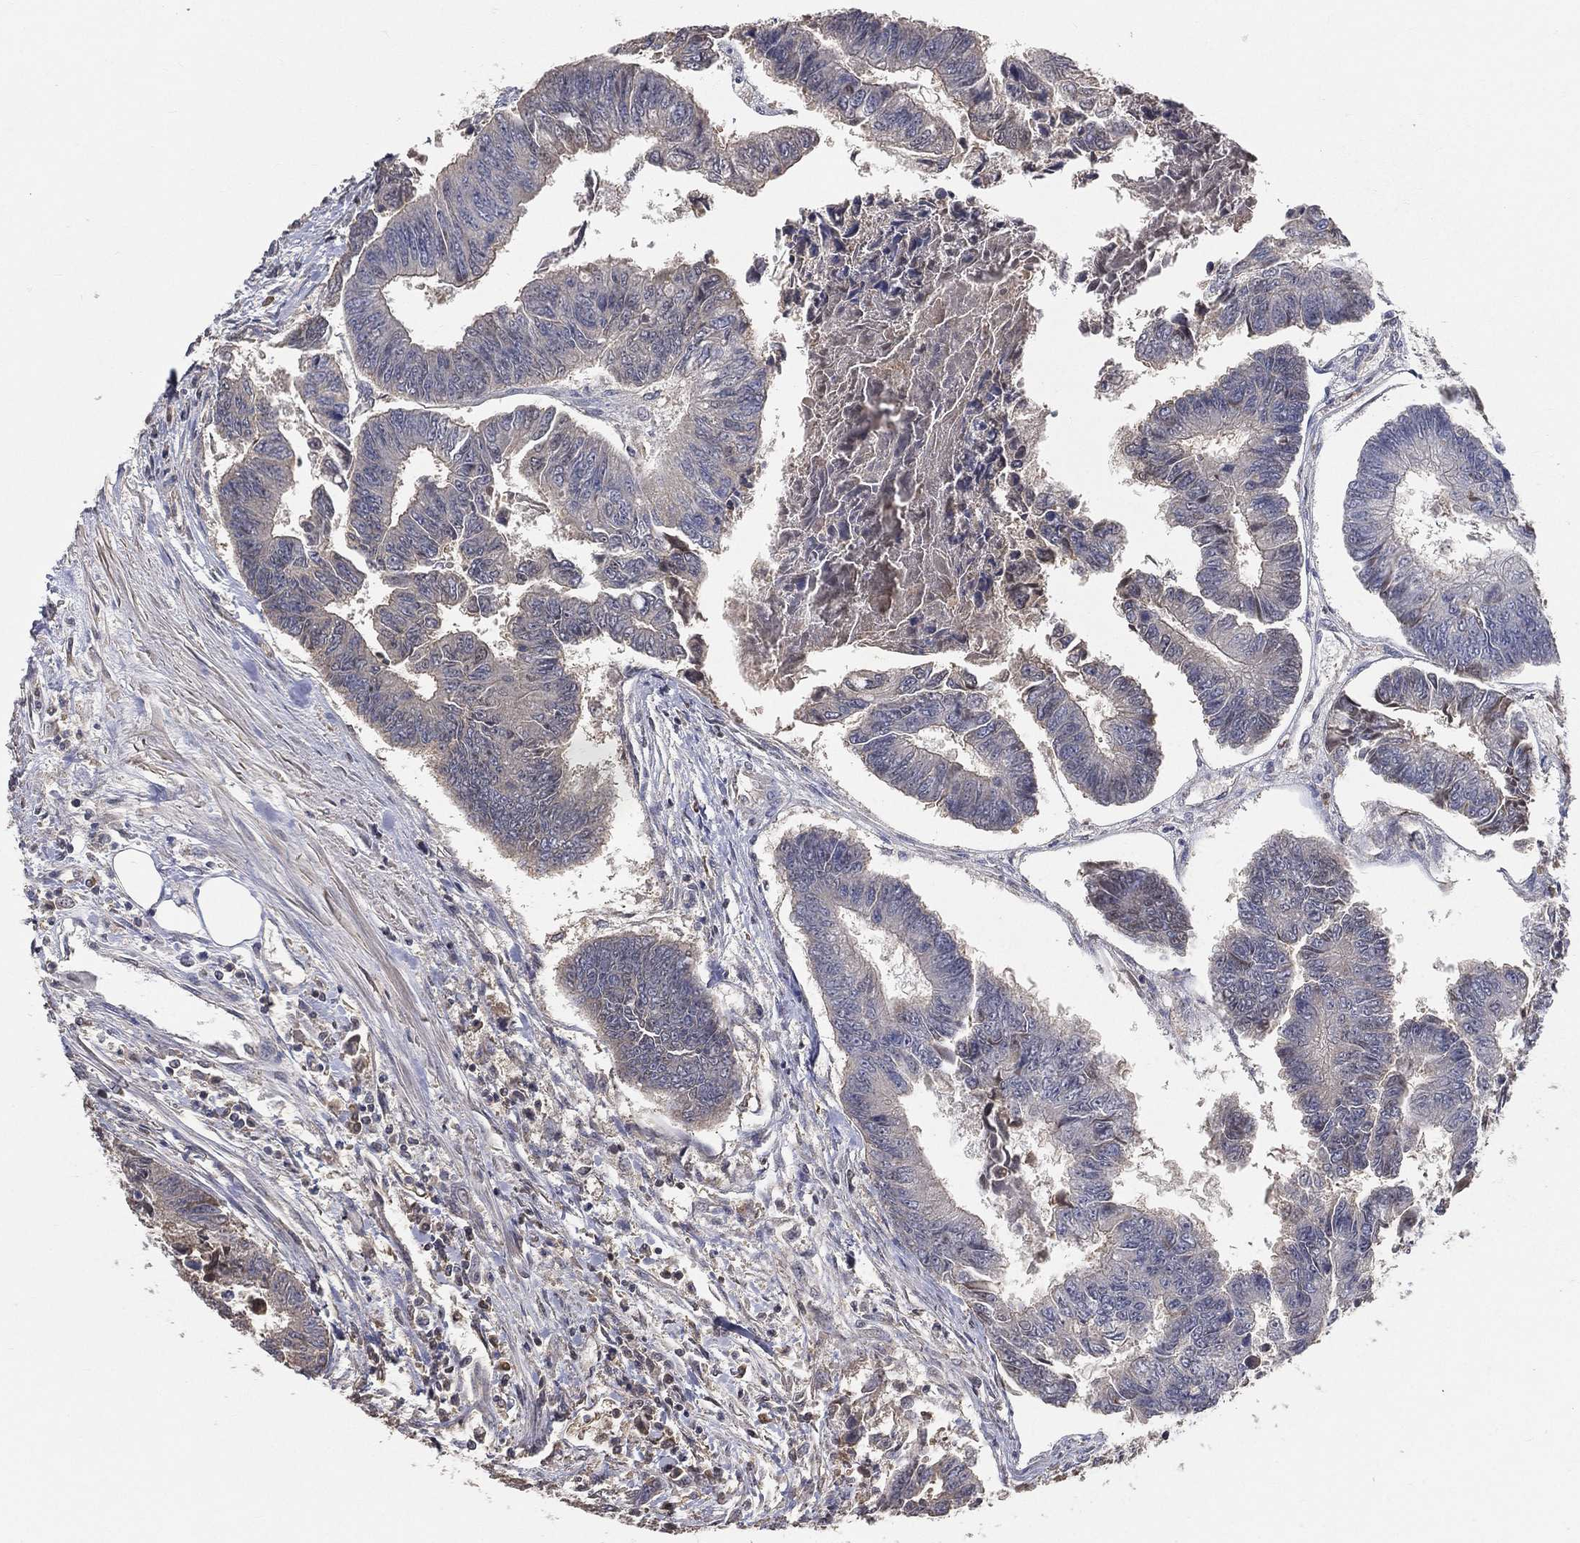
{"staining": {"intensity": "negative", "quantity": "none", "location": "none"}, "tissue": "colorectal cancer", "cell_type": "Tumor cells", "image_type": "cancer", "snomed": [{"axis": "morphology", "description": "Adenocarcinoma, NOS"}, {"axis": "topography", "description": "Colon"}], "caption": "An image of human colorectal adenocarcinoma is negative for staining in tumor cells. The staining is performed using DAB brown chromogen with nuclei counter-stained in using hematoxylin.", "gene": "SNAP25", "patient": {"sex": "female", "age": 65}}